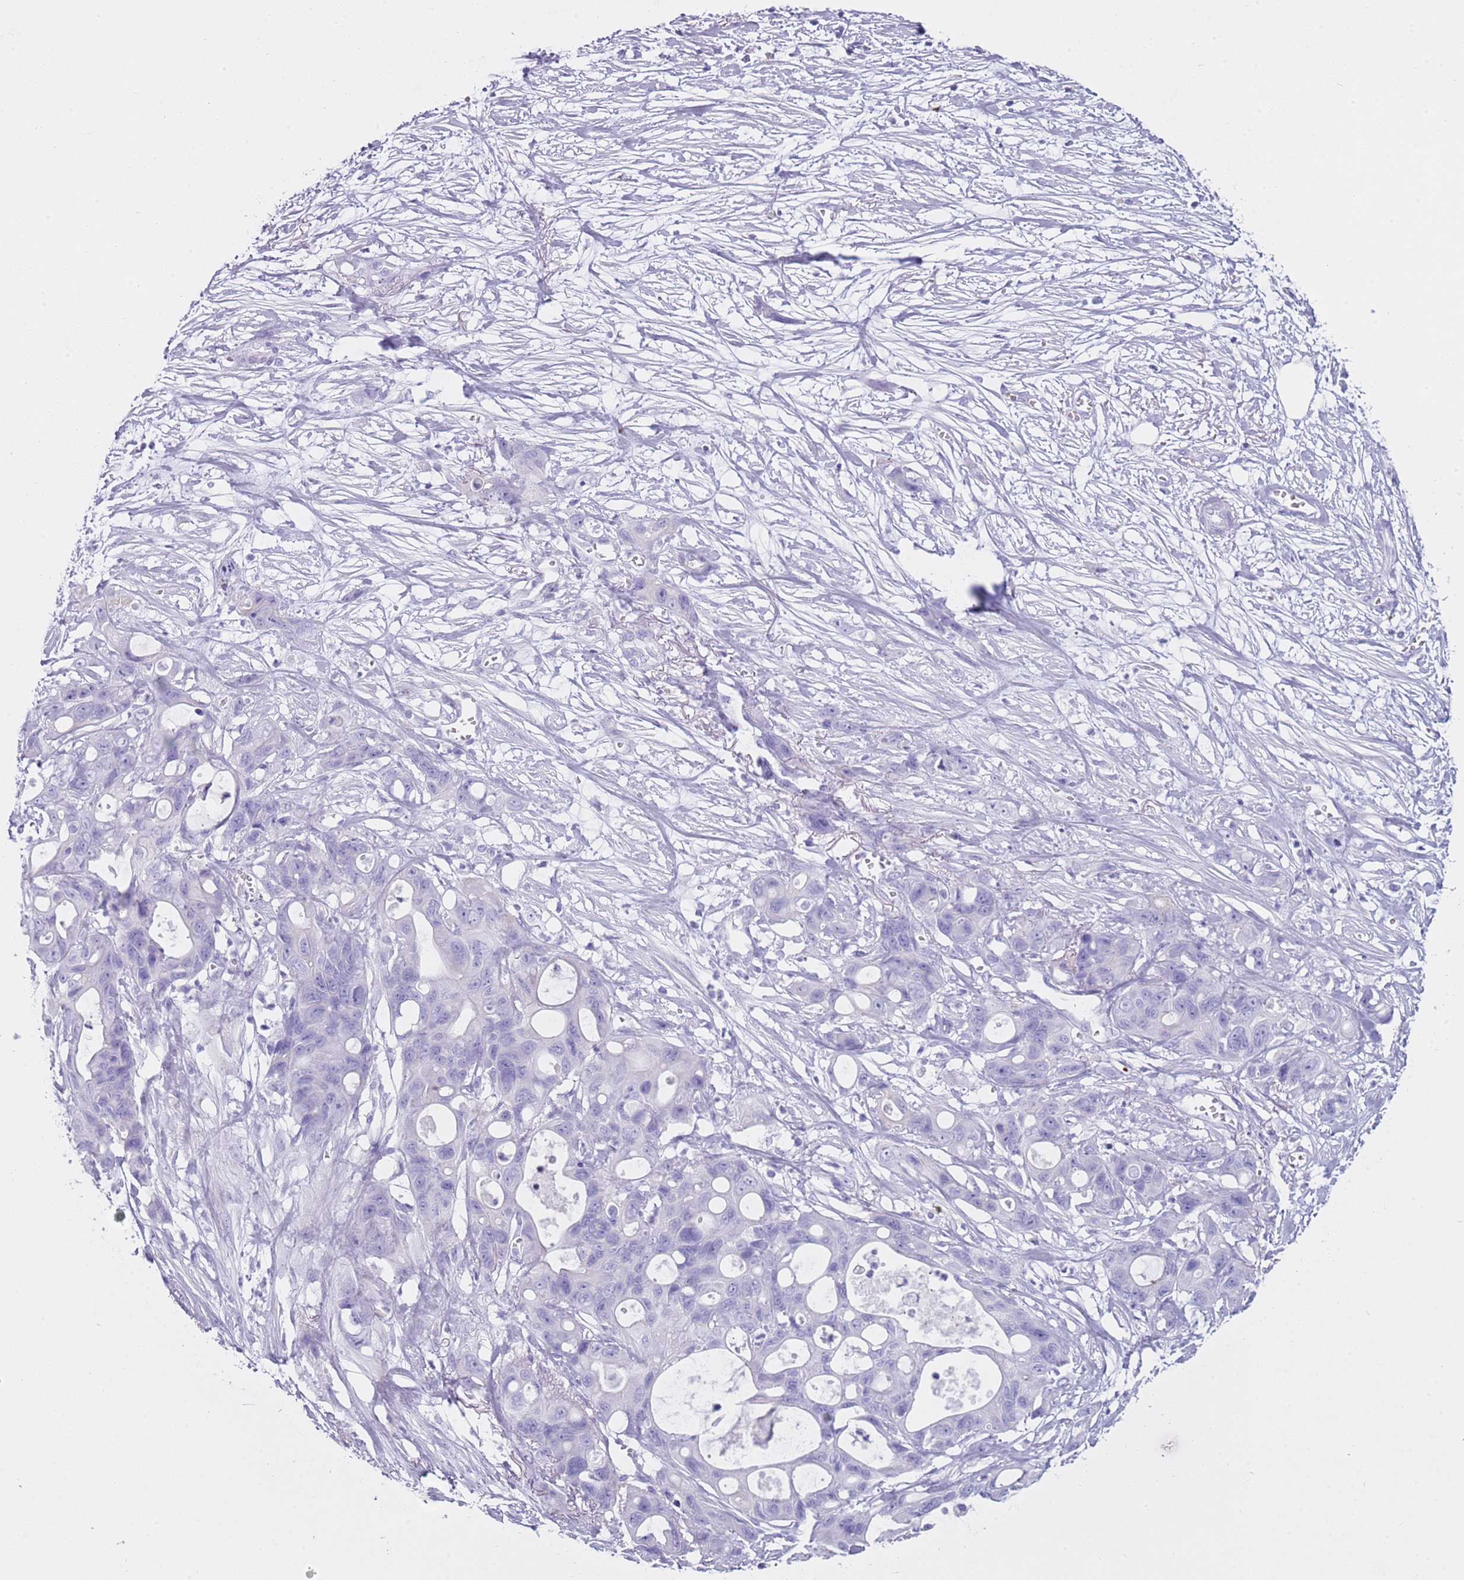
{"staining": {"intensity": "negative", "quantity": "none", "location": "none"}, "tissue": "ovarian cancer", "cell_type": "Tumor cells", "image_type": "cancer", "snomed": [{"axis": "morphology", "description": "Cystadenocarcinoma, mucinous, NOS"}, {"axis": "topography", "description": "Ovary"}], "caption": "There is no significant staining in tumor cells of ovarian cancer (mucinous cystadenocarcinoma). (Stains: DAB immunohistochemistry with hematoxylin counter stain, Microscopy: brightfield microscopy at high magnification).", "gene": "NBPF20", "patient": {"sex": "female", "age": 70}}